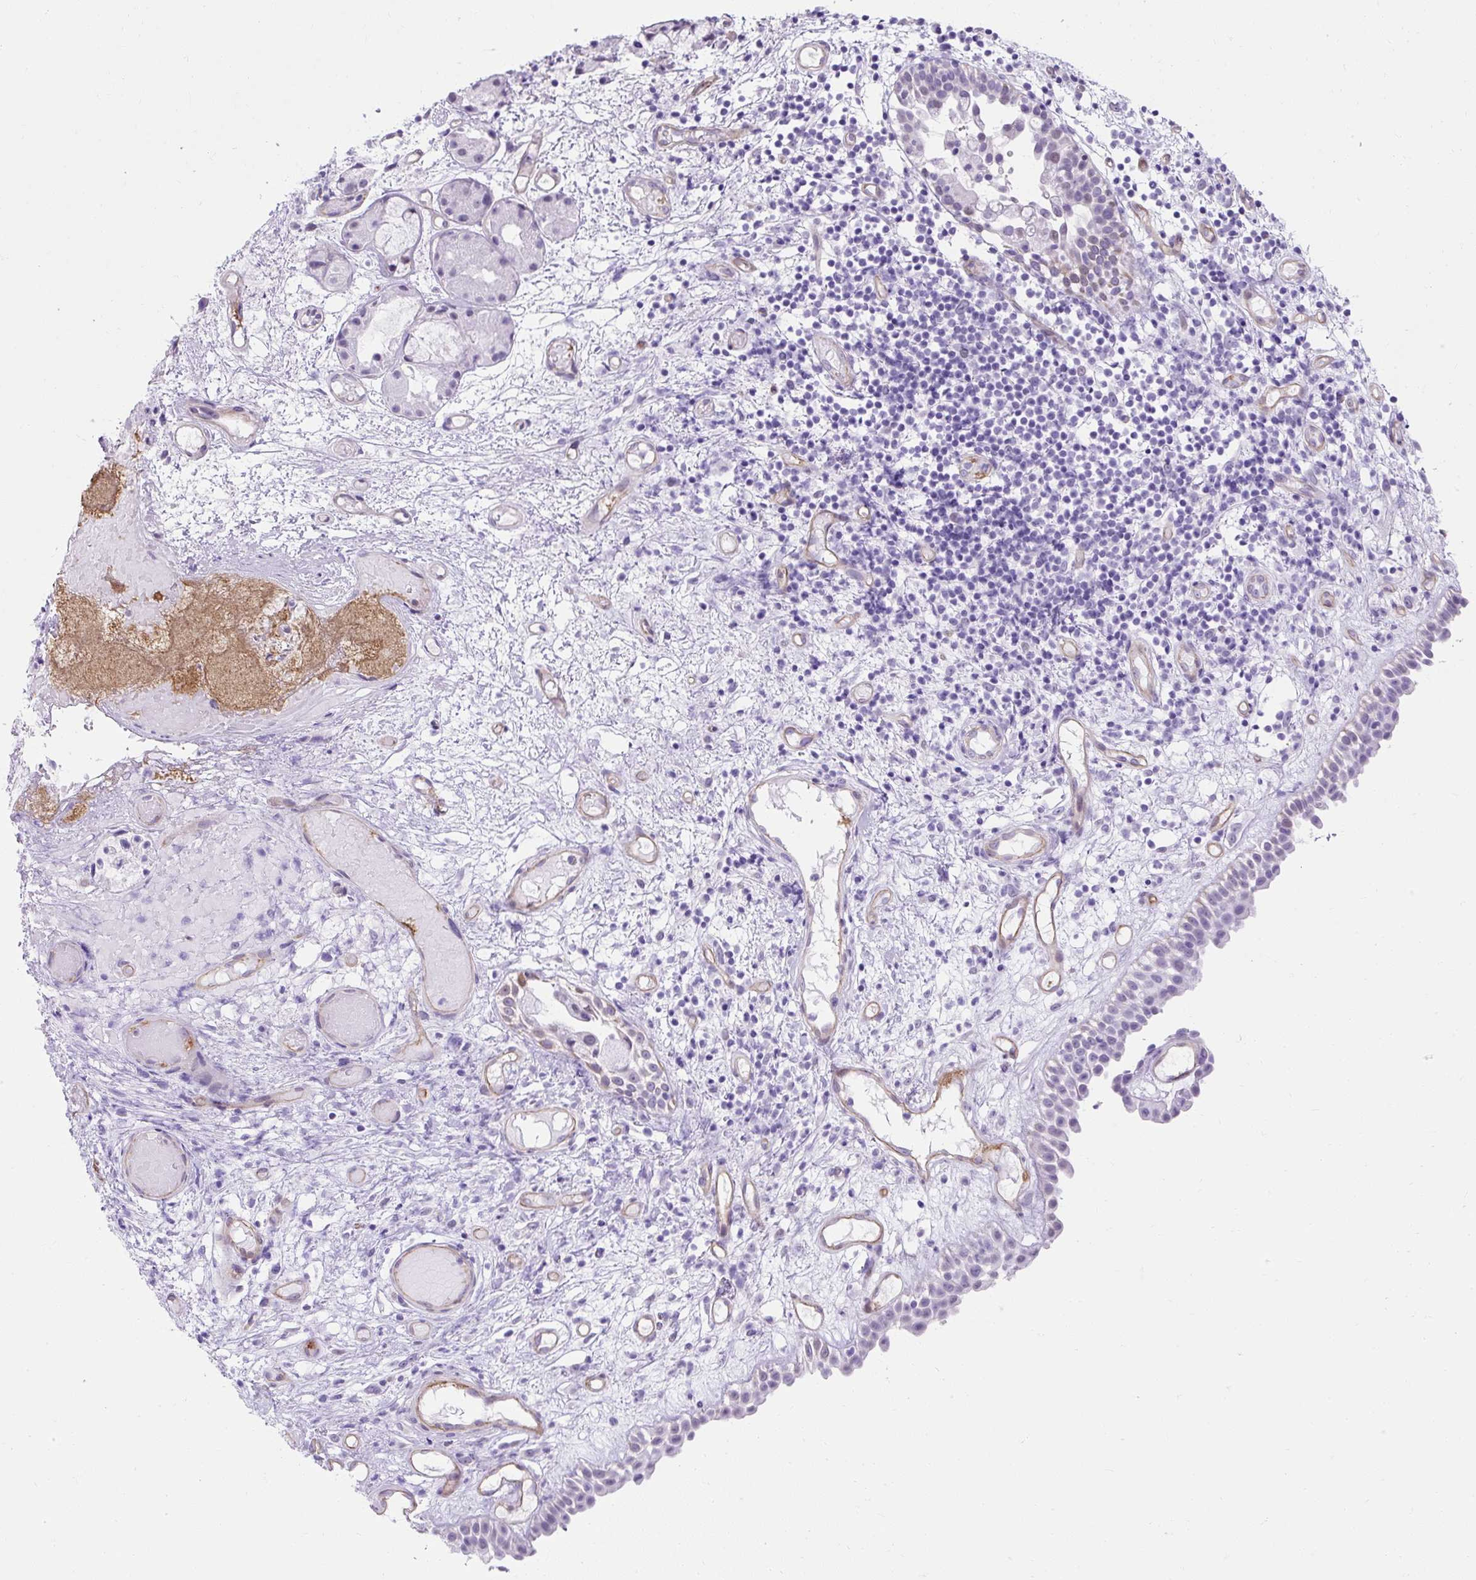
{"staining": {"intensity": "moderate", "quantity": "<25%", "location": "cytoplasmic/membranous"}, "tissue": "nasopharynx", "cell_type": "Respiratory epithelial cells", "image_type": "normal", "snomed": [{"axis": "morphology", "description": "Normal tissue, NOS"}, {"axis": "morphology", "description": "Inflammation, NOS"}, {"axis": "topography", "description": "Nasopharynx"}], "caption": "Immunohistochemistry photomicrograph of unremarkable nasopharynx: nasopharynx stained using IHC demonstrates low levels of moderate protein expression localized specifically in the cytoplasmic/membranous of respiratory epithelial cells, appearing as a cytoplasmic/membranous brown color.", "gene": "KRT12", "patient": {"sex": "male", "age": 54}}